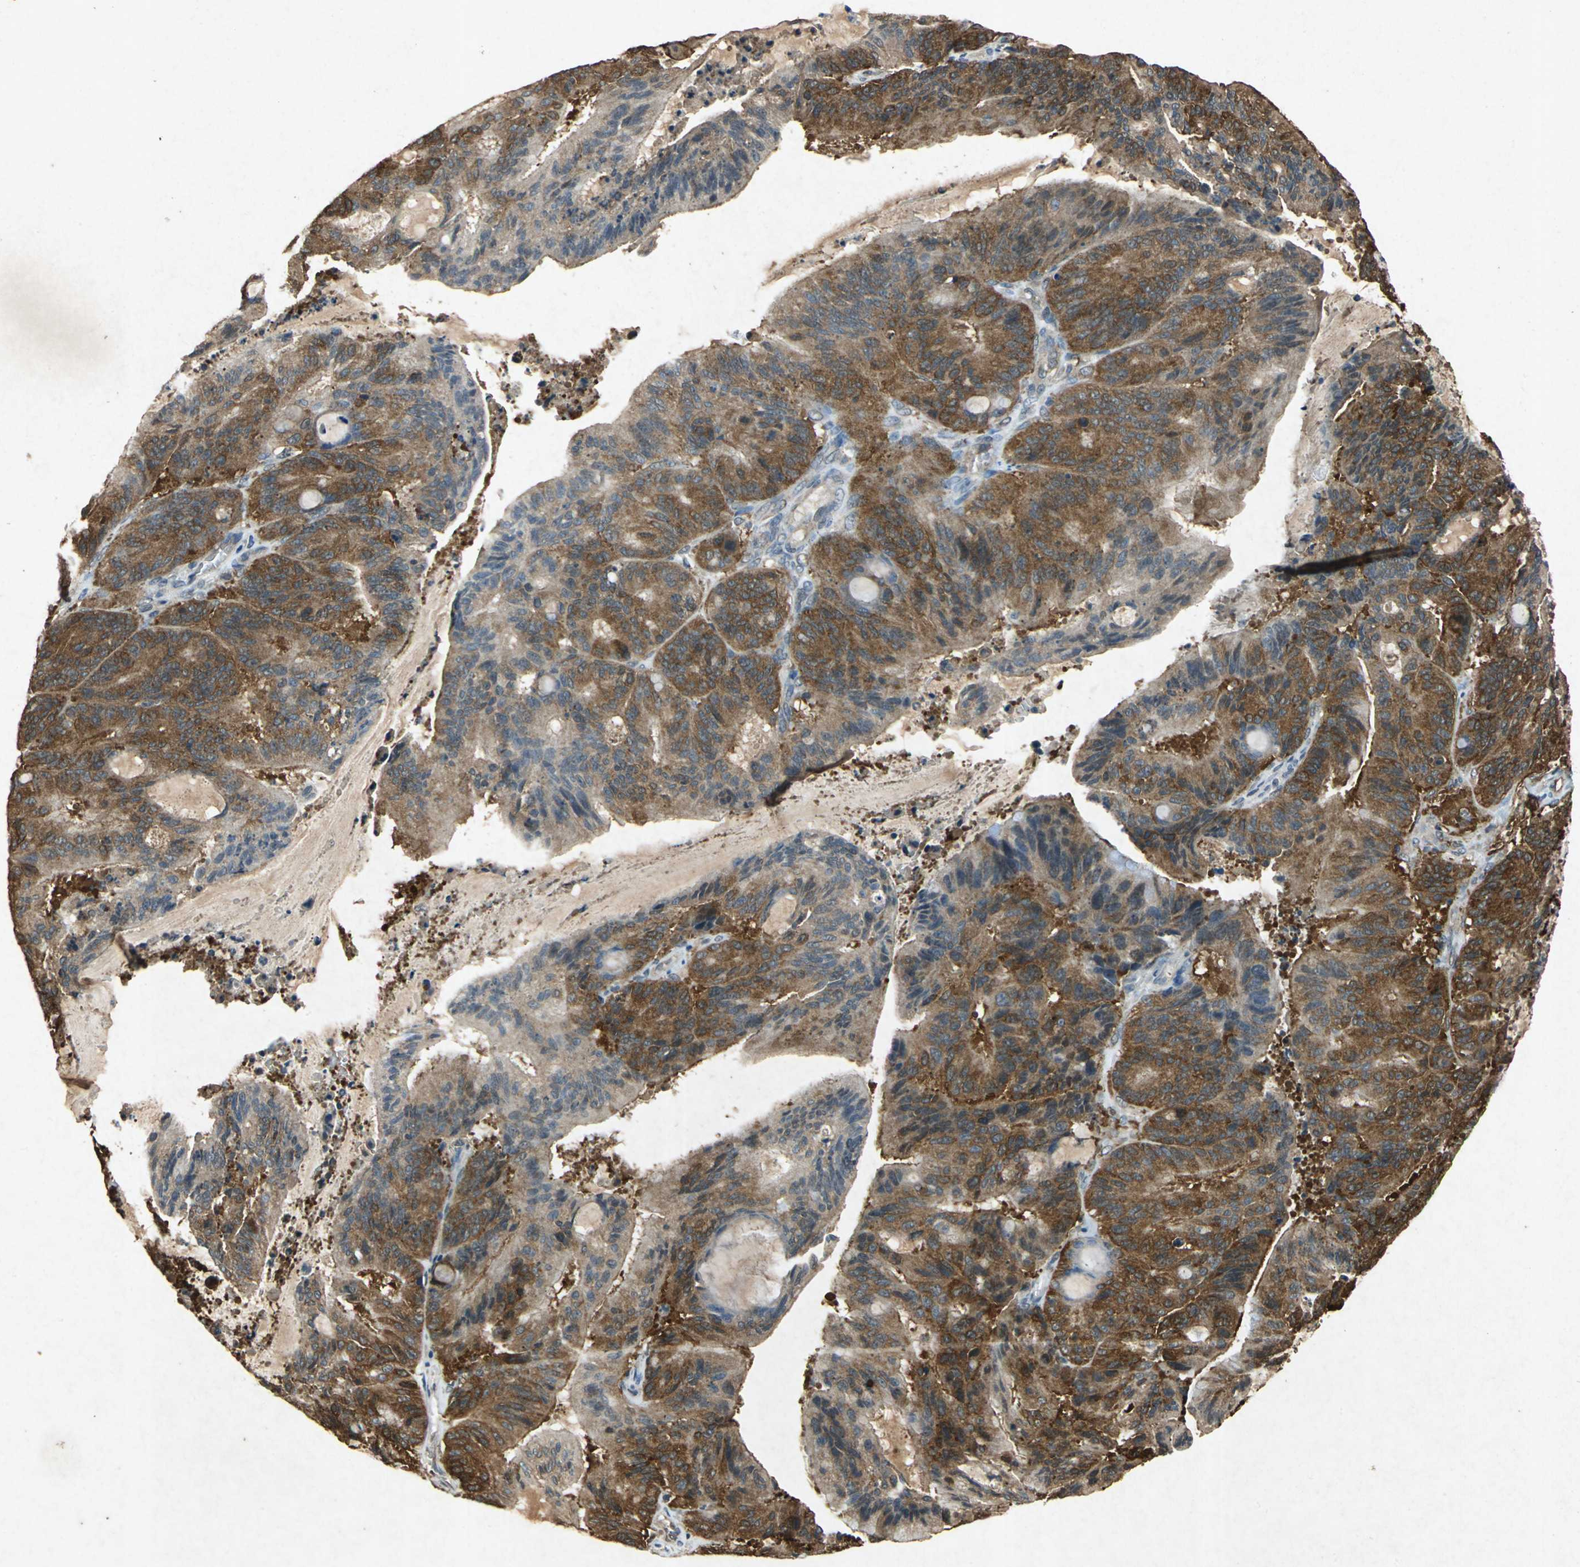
{"staining": {"intensity": "moderate", "quantity": ">75%", "location": "cytoplasmic/membranous"}, "tissue": "liver cancer", "cell_type": "Tumor cells", "image_type": "cancer", "snomed": [{"axis": "morphology", "description": "Cholangiocarcinoma"}, {"axis": "topography", "description": "Liver"}], "caption": "IHC staining of liver cancer (cholangiocarcinoma), which reveals medium levels of moderate cytoplasmic/membranous staining in approximately >75% of tumor cells indicating moderate cytoplasmic/membranous protein expression. The staining was performed using DAB (3,3'-diaminobenzidine) (brown) for protein detection and nuclei were counterstained in hematoxylin (blue).", "gene": "HSP90AB1", "patient": {"sex": "female", "age": 73}}